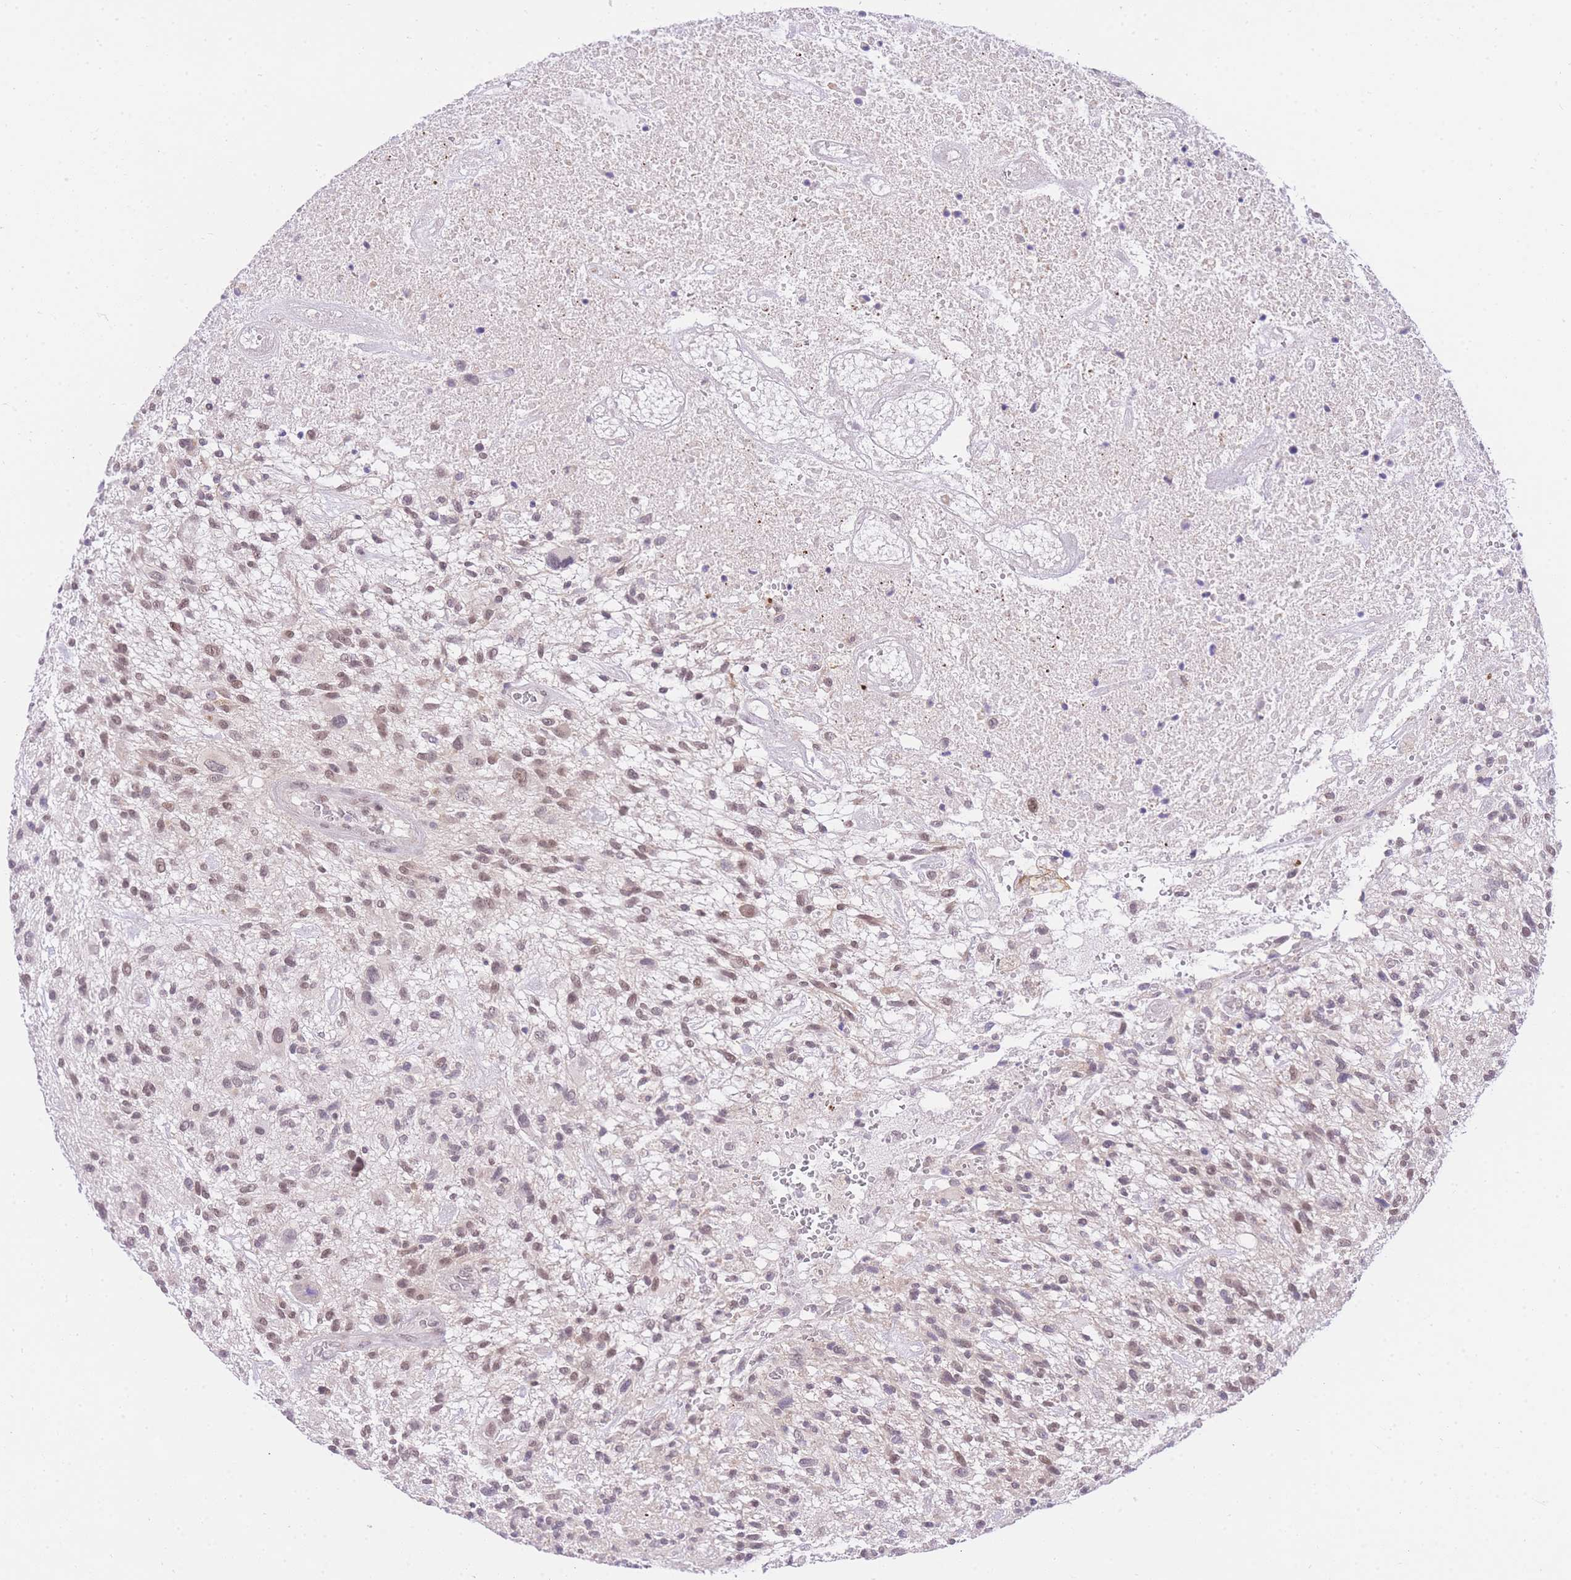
{"staining": {"intensity": "moderate", "quantity": ">75%", "location": "nuclear"}, "tissue": "glioma", "cell_type": "Tumor cells", "image_type": "cancer", "snomed": [{"axis": "morphology", "description": "Glioma, malignant, High grade"}, {"axis": "topography", "description": "Brain"}], "caption": "IHC (DAB) staining of malignant high-grade glioma reveals moderate nuclear protein staining in about >75% of tumor cells. The staining was performed using DAB, with brown indicating positive protein expression. Nuclei are stained blue with hematoxylin.", "gene": "UBXN7", "patient": {"sex": "male", "age": 47}}